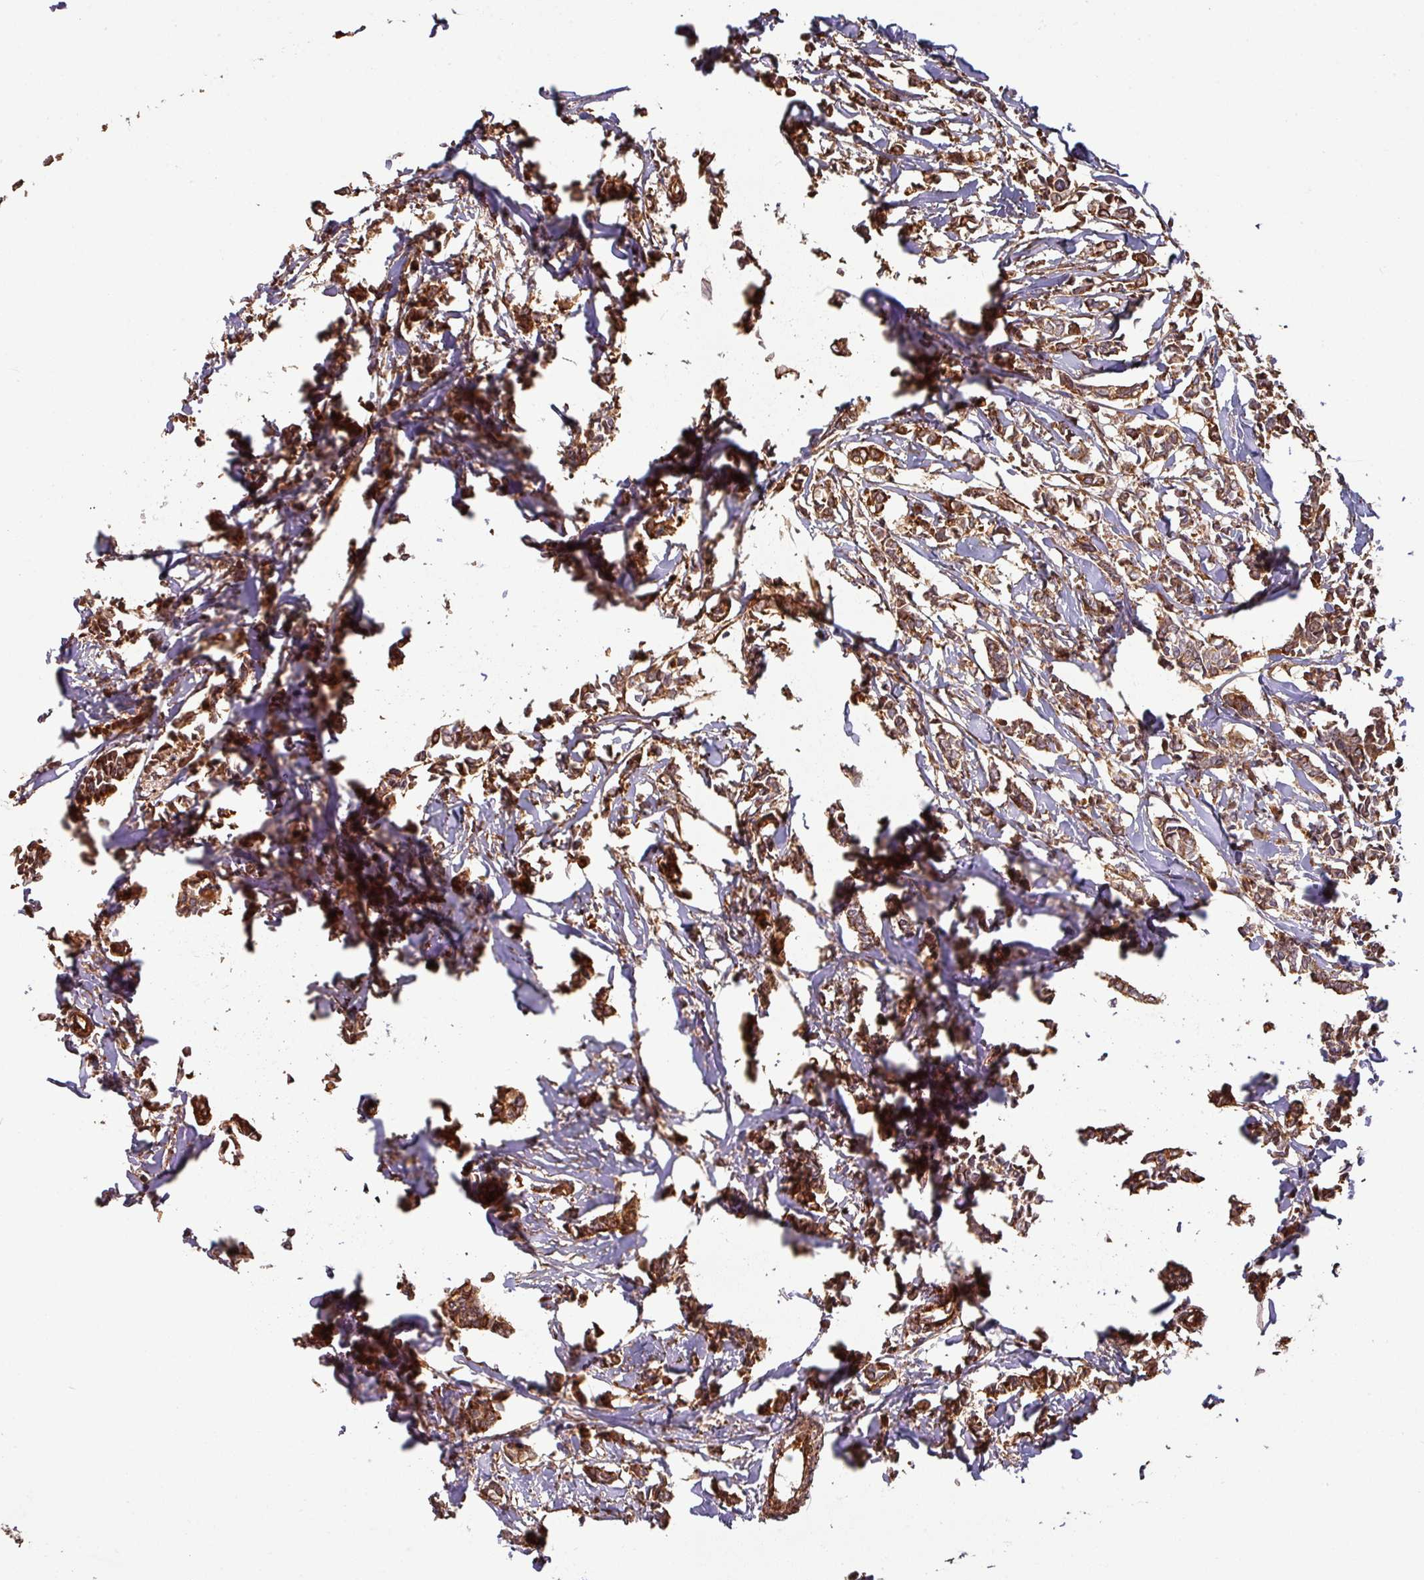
{"staining": {"intensity": "strong", "quantity": ">75%", "location": "cytoplasmic/membranous"}, "tissue": "breast cancer", "cell_type": "Tumor cells", "image_type": "cancer", "snomed": [{"axis": "morphology", "description": "Duct carcinoma"}, {"axis": "topography", "description": "Breast"}], "caption": "Tumor cells exhibit high levels of strong cytoplasmic/membranous positivity in approximately >75% of cells in human breast cancer.", "gene": "SIK1", "patient": {"sex": "female", "age": 41}}